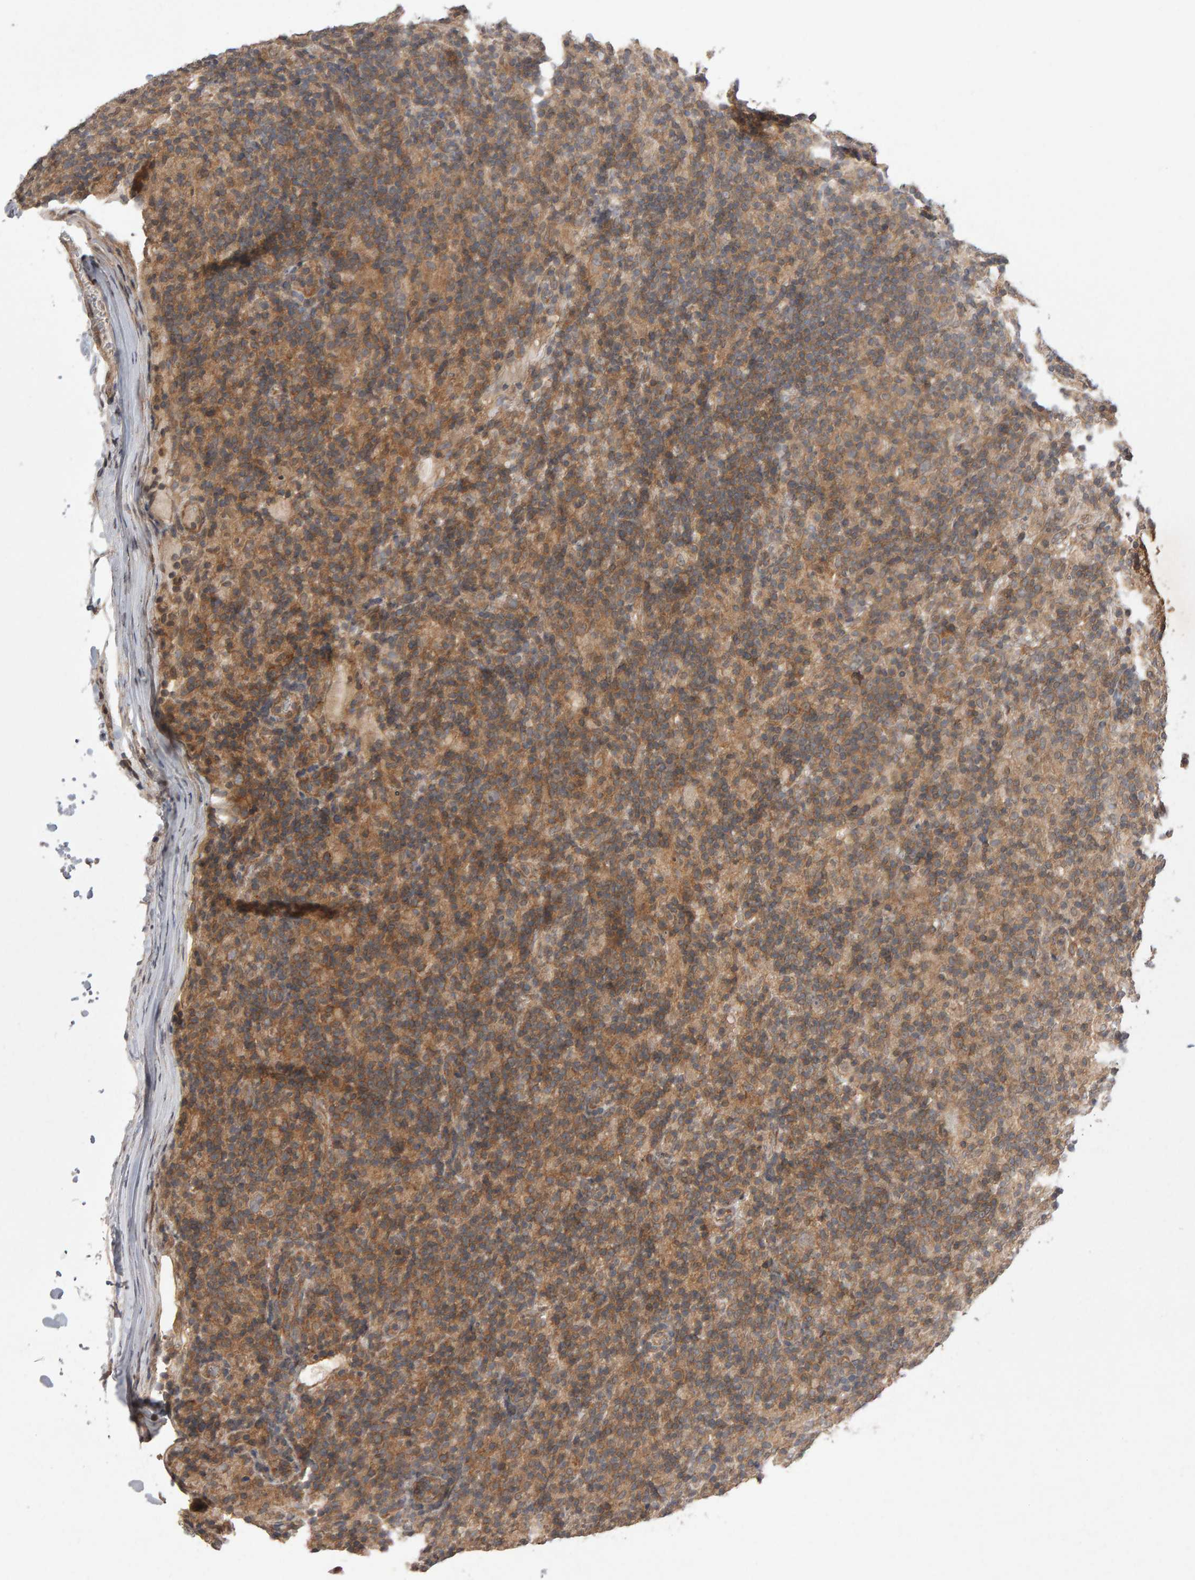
{"staining": {"intensity": "weak", "quantity": ">75%", "location": "cytoplasmic/membranous"}, "tissue": "lymphoma", "cell_type": "Tumor cells", "image_type": "cancer", "snomed": [{"axis": "morphology", "description": "Hodgkin's disease, NOS"}, {"axis": "topography", "description": "Lymph node"}], "caption": "A micrograph showing weak cytoplasmic/membranous staining in about >75% of tumor cells in lymphoma, as visualized by brown immunohistochemical staining.", "gene": "SCRIB", "patient": {"sex": "male", "age": 70}}